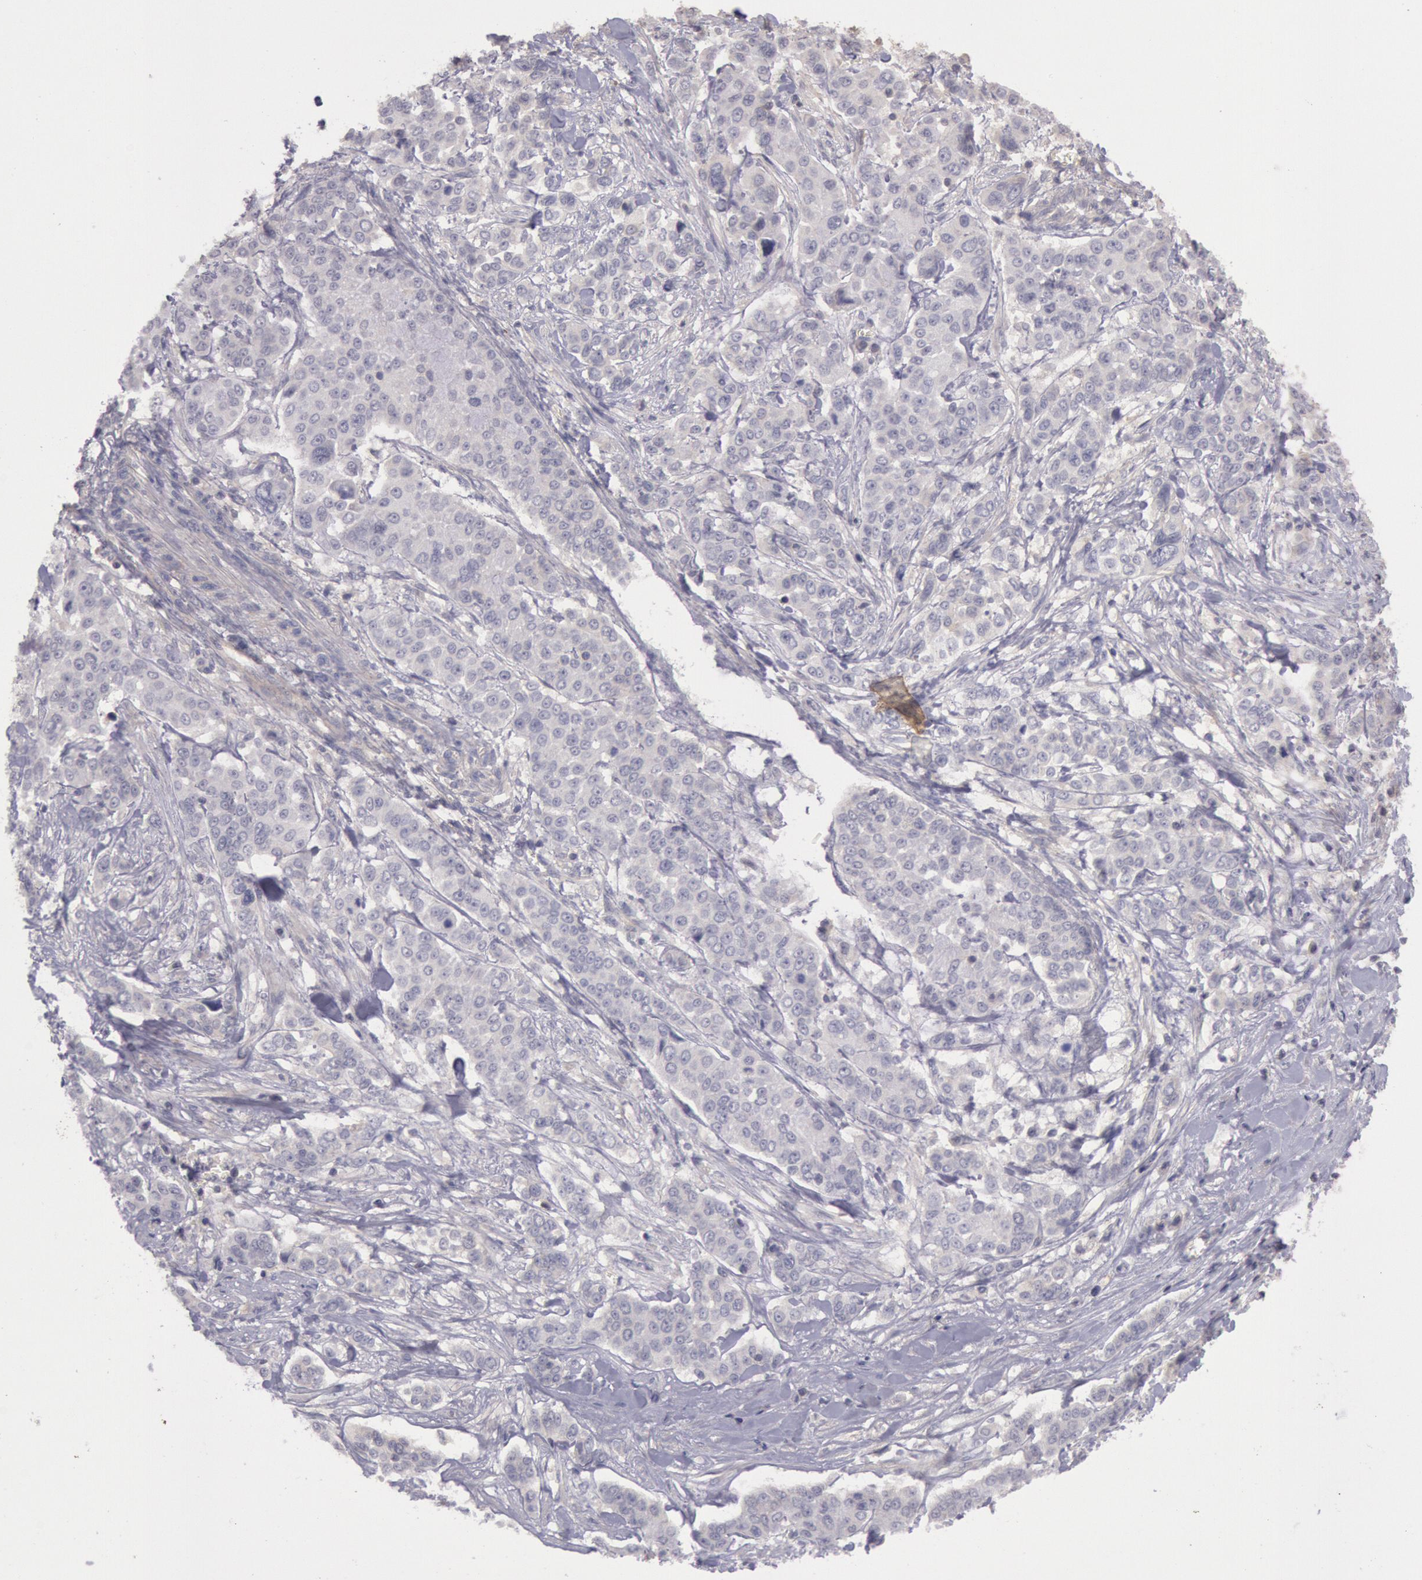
{"staining": {"intensity": "weak", "quantity": "<25%", "location": "cytoplasmic/membranous"}, "tissue": "pancreatic cancer", "cell_type": "Tumor cells", "image_type": "cancer", "snomed": [{"axis": "morphology", "description": "Adenocarcinoma, NOS"}, {"axis": "topography", "description": "Pancreas"}], "caption": "High power microscopy micrograph of an immunohistochemistry (IHC) micrograph of pancreatic adenocarcinoma, revealing no significant expression in tumor cells. (Immunohistochemistry, brightfield microscopy, high magnification).", "gene": "TRIB2", "patient": {"sex": "female", "age": 52}}